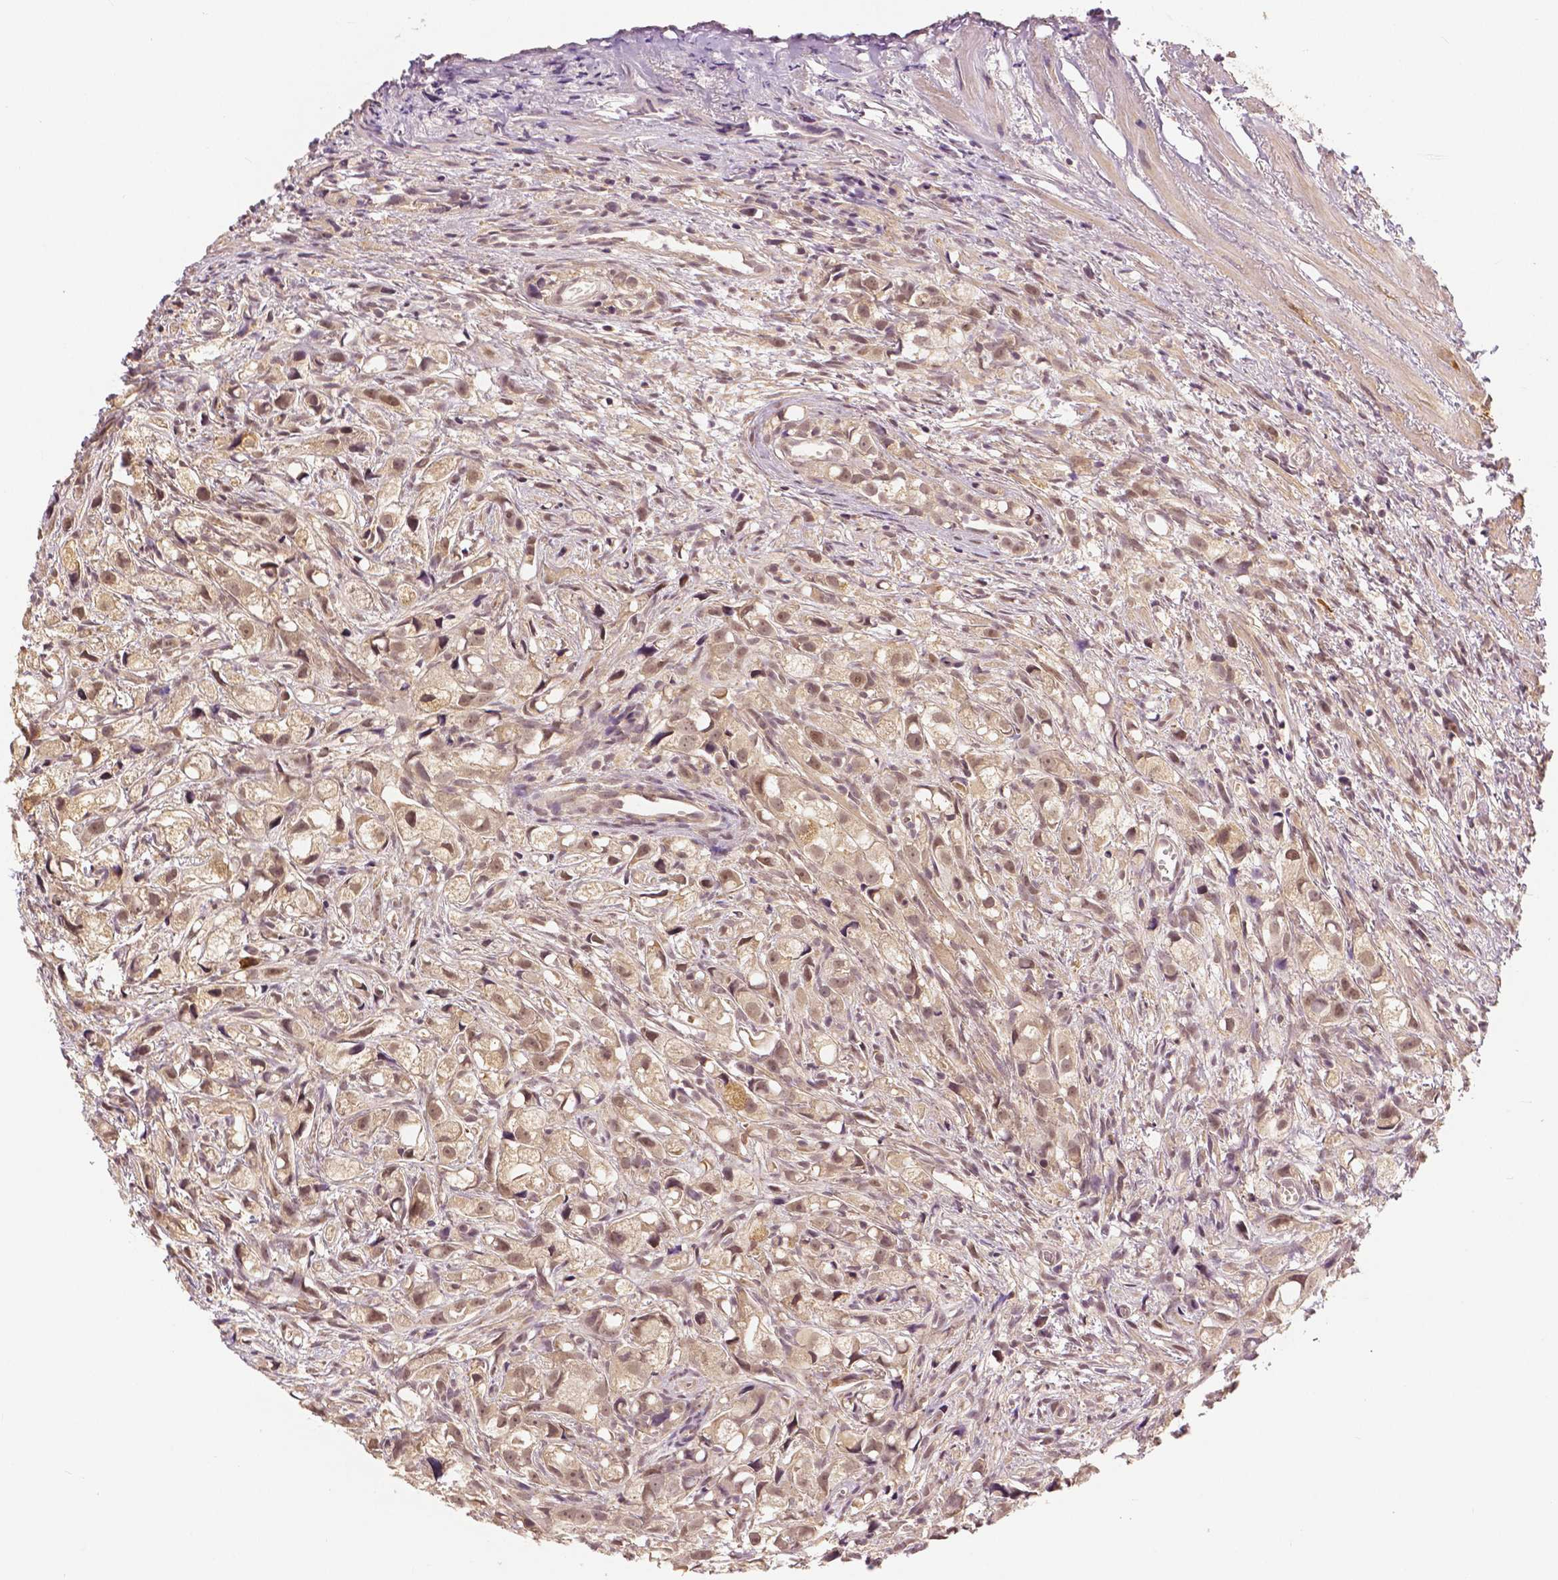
{"staining": {"intensity": "moderate", "quantity": ">75%", "location": "cytoplasmic/membranous,nuclear"}, "tissue": "prostate cancer", "cell_type": "Tumor cells", "image_type": "cancer", "snomed": [{"axis": "morphology", "description": "Adenocarcinoma, High grade"}, {"axis": "topography", "description": "Prostate"}], "caption": "Prostate high-grade adenocarcinoma tissue displays moderate cytoplasmic/membranous and nuclear positivity in approximately >75% of tumor cells, visualized by immunohistochemistry.", "gene": "MAP1LC3B", "patient": {"sex": "male", "age": 75}}